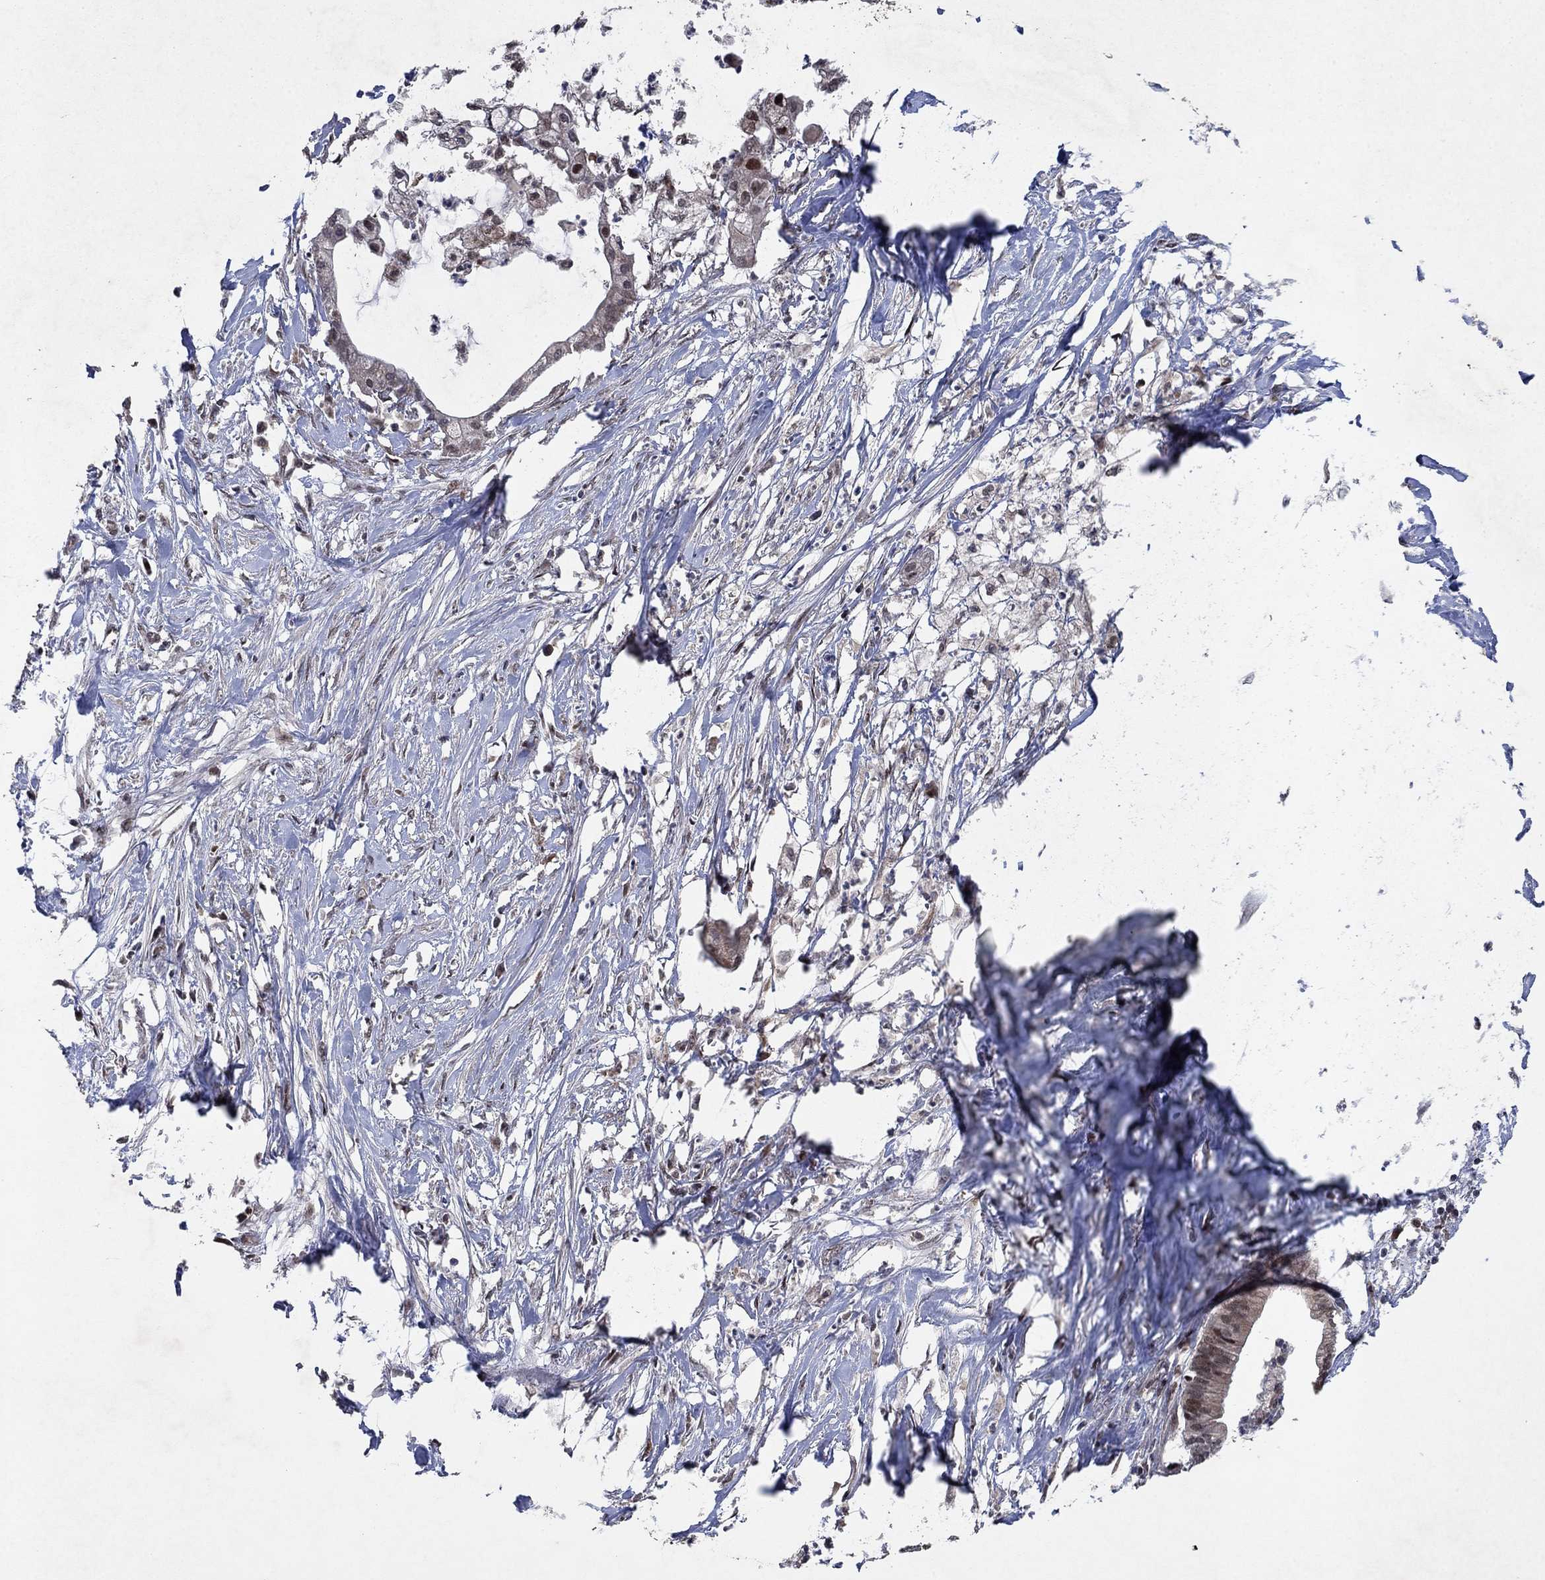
{"staining": {"intensity": "moderate", "quantity": "<25%", "location": "nuclear"}, "tissue": "pancreatic cancer", "cell_type": "Tumor cells", "image_type": "cancer", "snomed": [{"axis": "morphology", "description": "Normal tissue, NOS"}, {"axis": "morphology", "description": "Adenocarcinoma, NOS"}, {"axis": "topography", "description": "Pancreas"}], "caption": "A histopathology image of human pancreatic cancer stained for a protein exhibits moderate nuclear brown staining in tumor cells.", "gene": "PRICKLE4", "patient": {"sex": "female", "age": 58}}